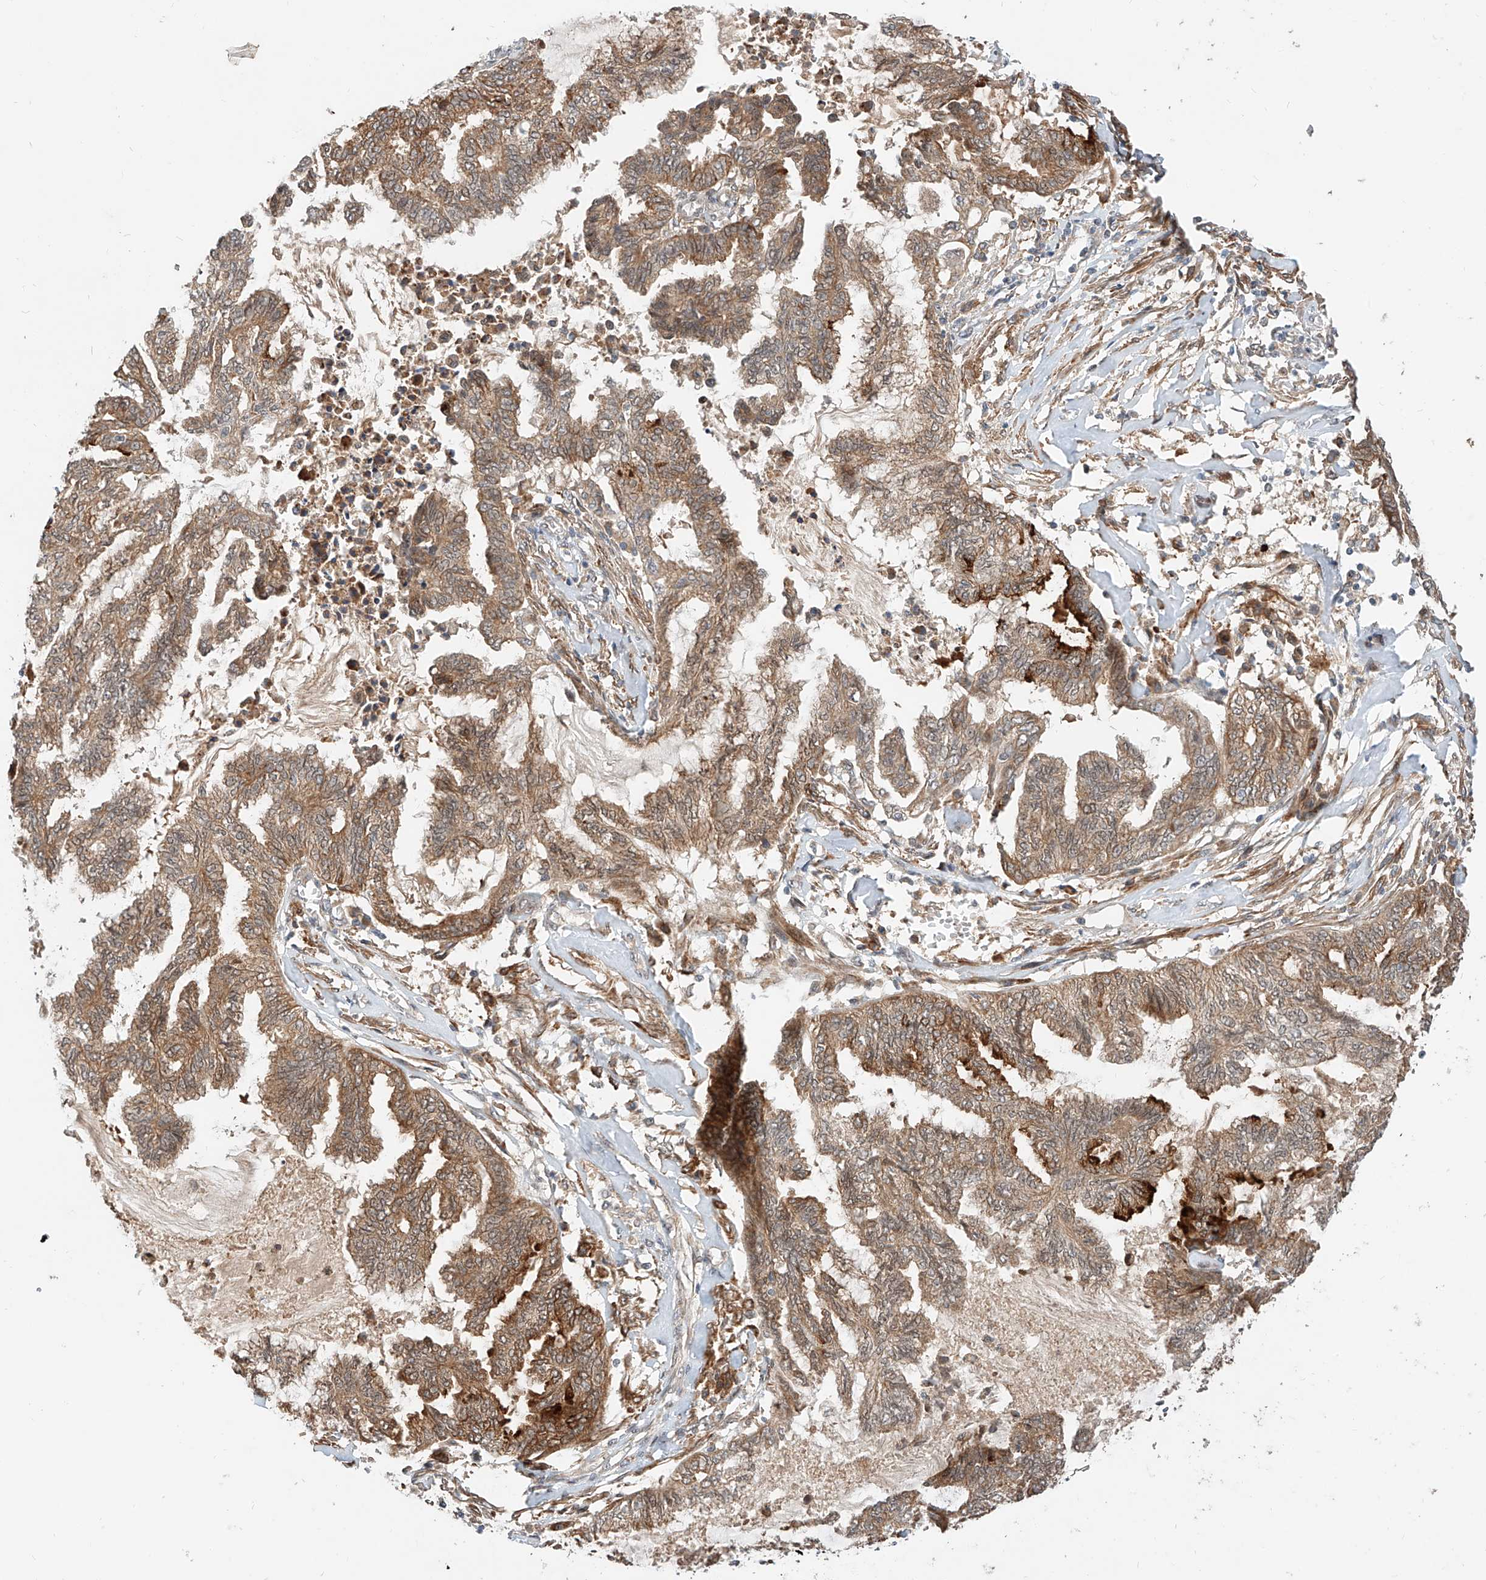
{"staining": {"intensity": "moderate", "quantity": ">75%", "location": "cytoplasmic/membranous"}, "tissue": "endometrial cancer", "cell_type": "Tumor cells", "image_type": "cancer", "snomed": [{"axis": "morphology", "description": "Adenocarcinoma, NOS"}, {"axis": "topography", "description": "Endometrium"}], "caption": "Endometrial cancer was stained to show a protein in brown. There is medium levels of moderate cytoplasmic/membranous staining in approximately >75% of tumor cells.", "gene": "CPAMD8", "patient": {"sex": "female", "age": 86}}